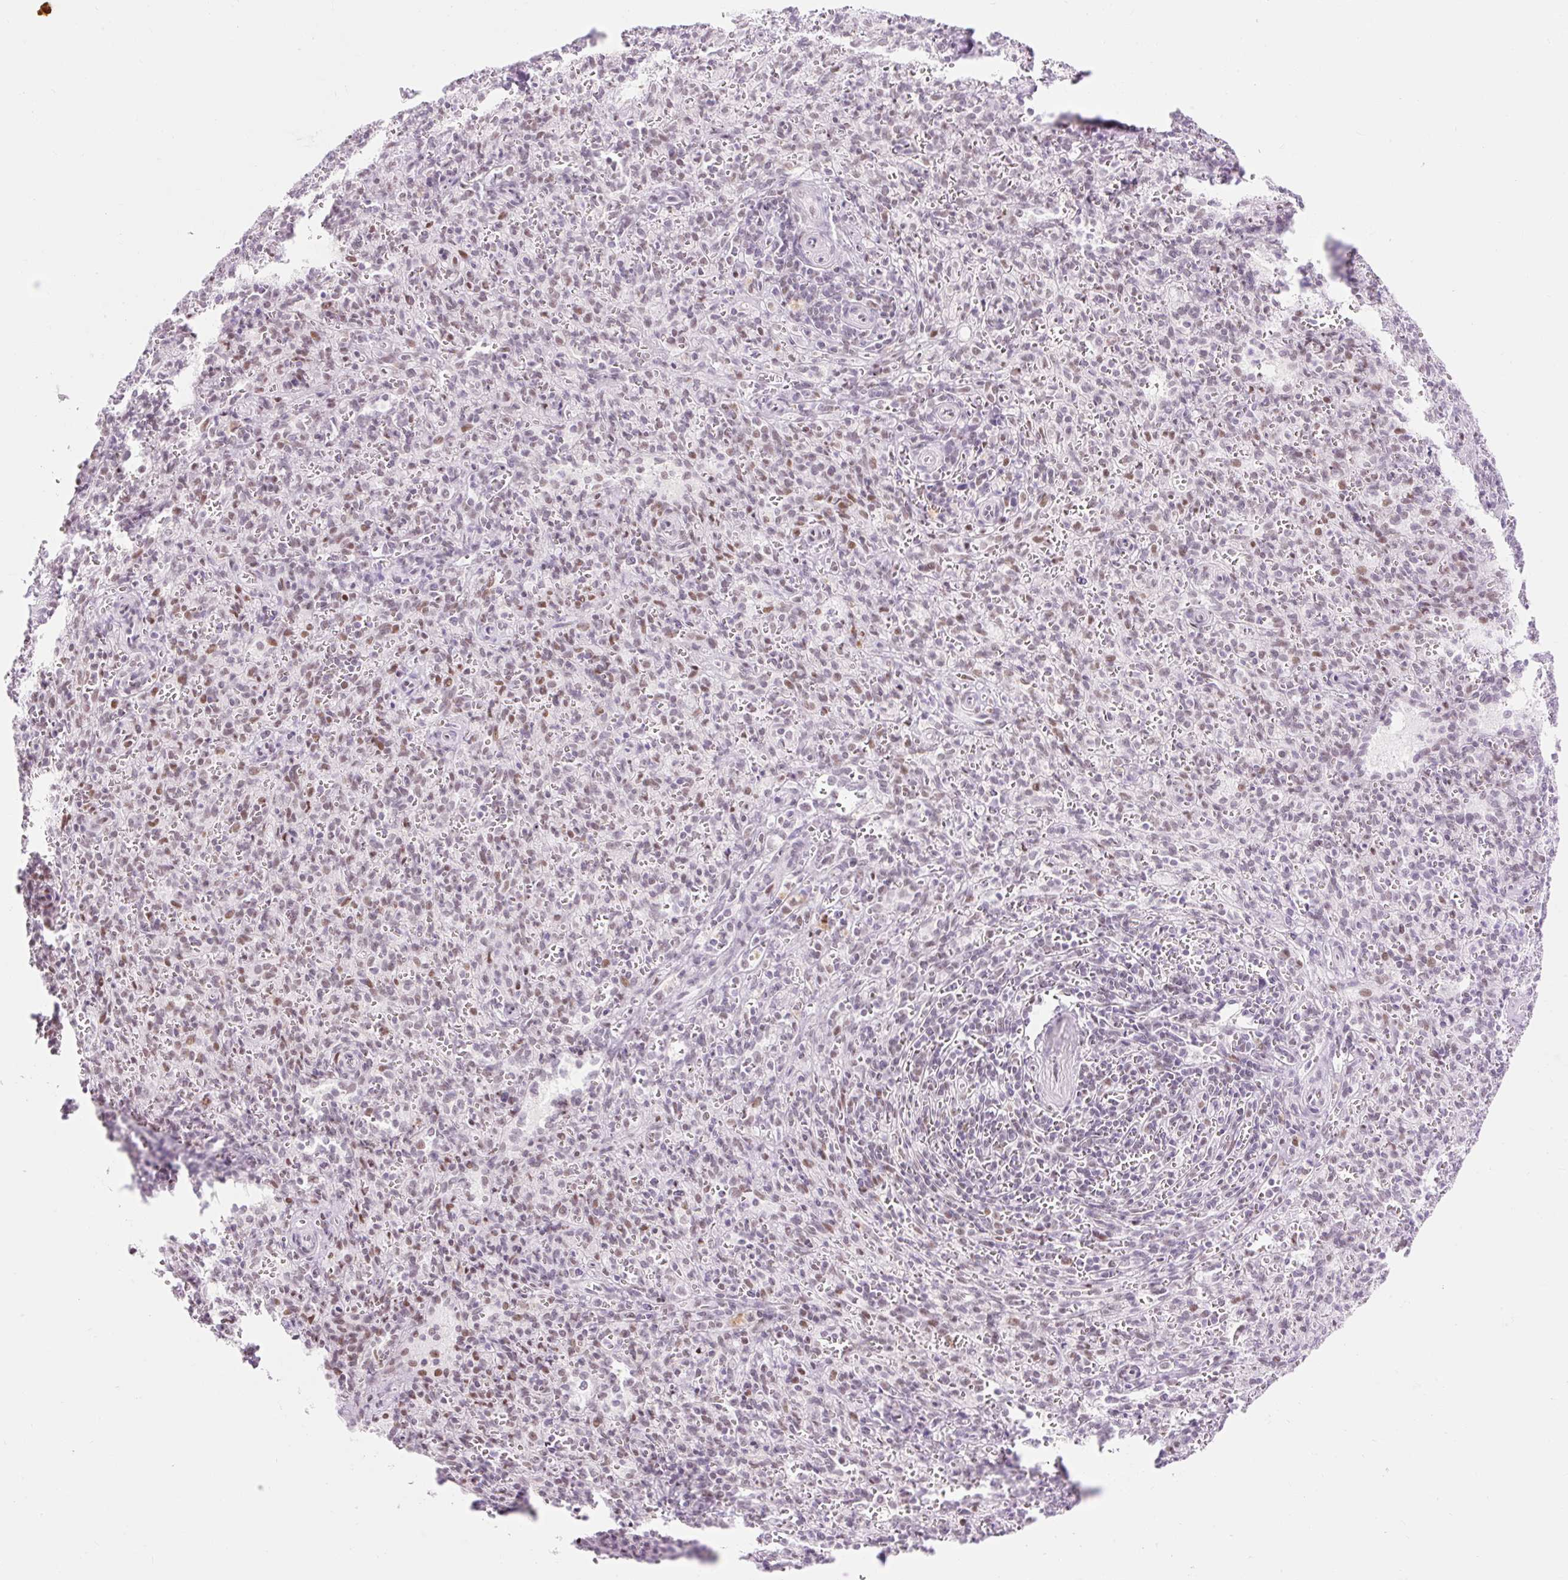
{"staining": {"intensity": "weak", "quantity": "<25%", "location": "nuclear"}, "tissue": "spleen", "cell_type": "Cells in red pulp", "image_type": "normal", "snomed": [{"axis": "morphology", "description": "Normal tissue, NOS"}, {"axis": "topography", "description": "Spleen"}], "caption": "Spleen was stained to show a protein in brown. There is no significant staining in cells in red pulp. Brightfield microscopy of immunohistochemistry (IHC) stained with DAB (brown) and hematoxylin (blue), captured at high magnification.", "gene": "H2BW1", "patient": {"sex": "female", "age": 26}}